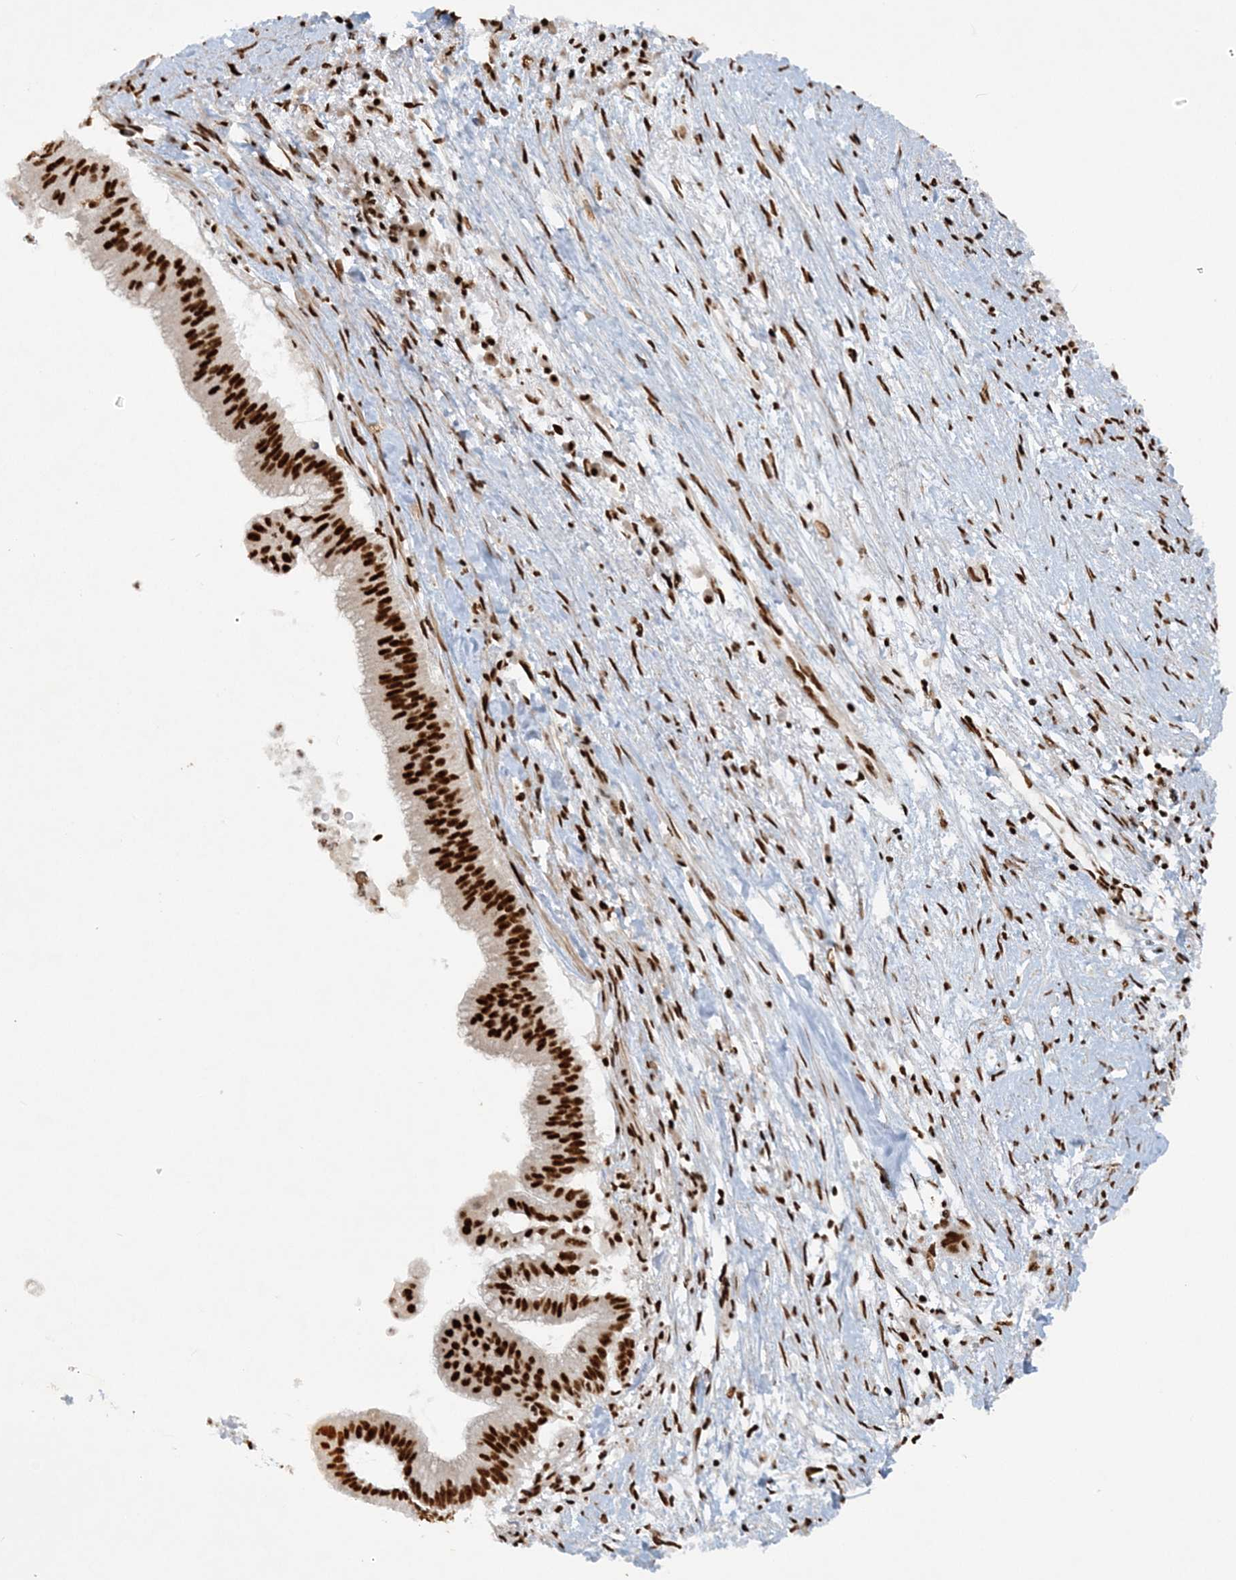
{"staining": {"intensity": "strong", "quantity": ">75%", "location": "nuclear"}, "tissue": "pancreatic cancer", "cell_type": "Tumor cells", "image_type": "cancer", "snomed": [{"axis": "morphology", "description": "Adenocarcinoma, NOS"}, {"axis": "topography", "description": "Pancreas"}], "caption": "DAB immunohistochemical staining of pancreatic cancer demonstrates strong nuclear protein expression in approximately >75% of tumor cells. (IHC, brightfield microscopy, high magnification).", "gene": "DELE1", "patient": {"sex": "male", "age": 68}}